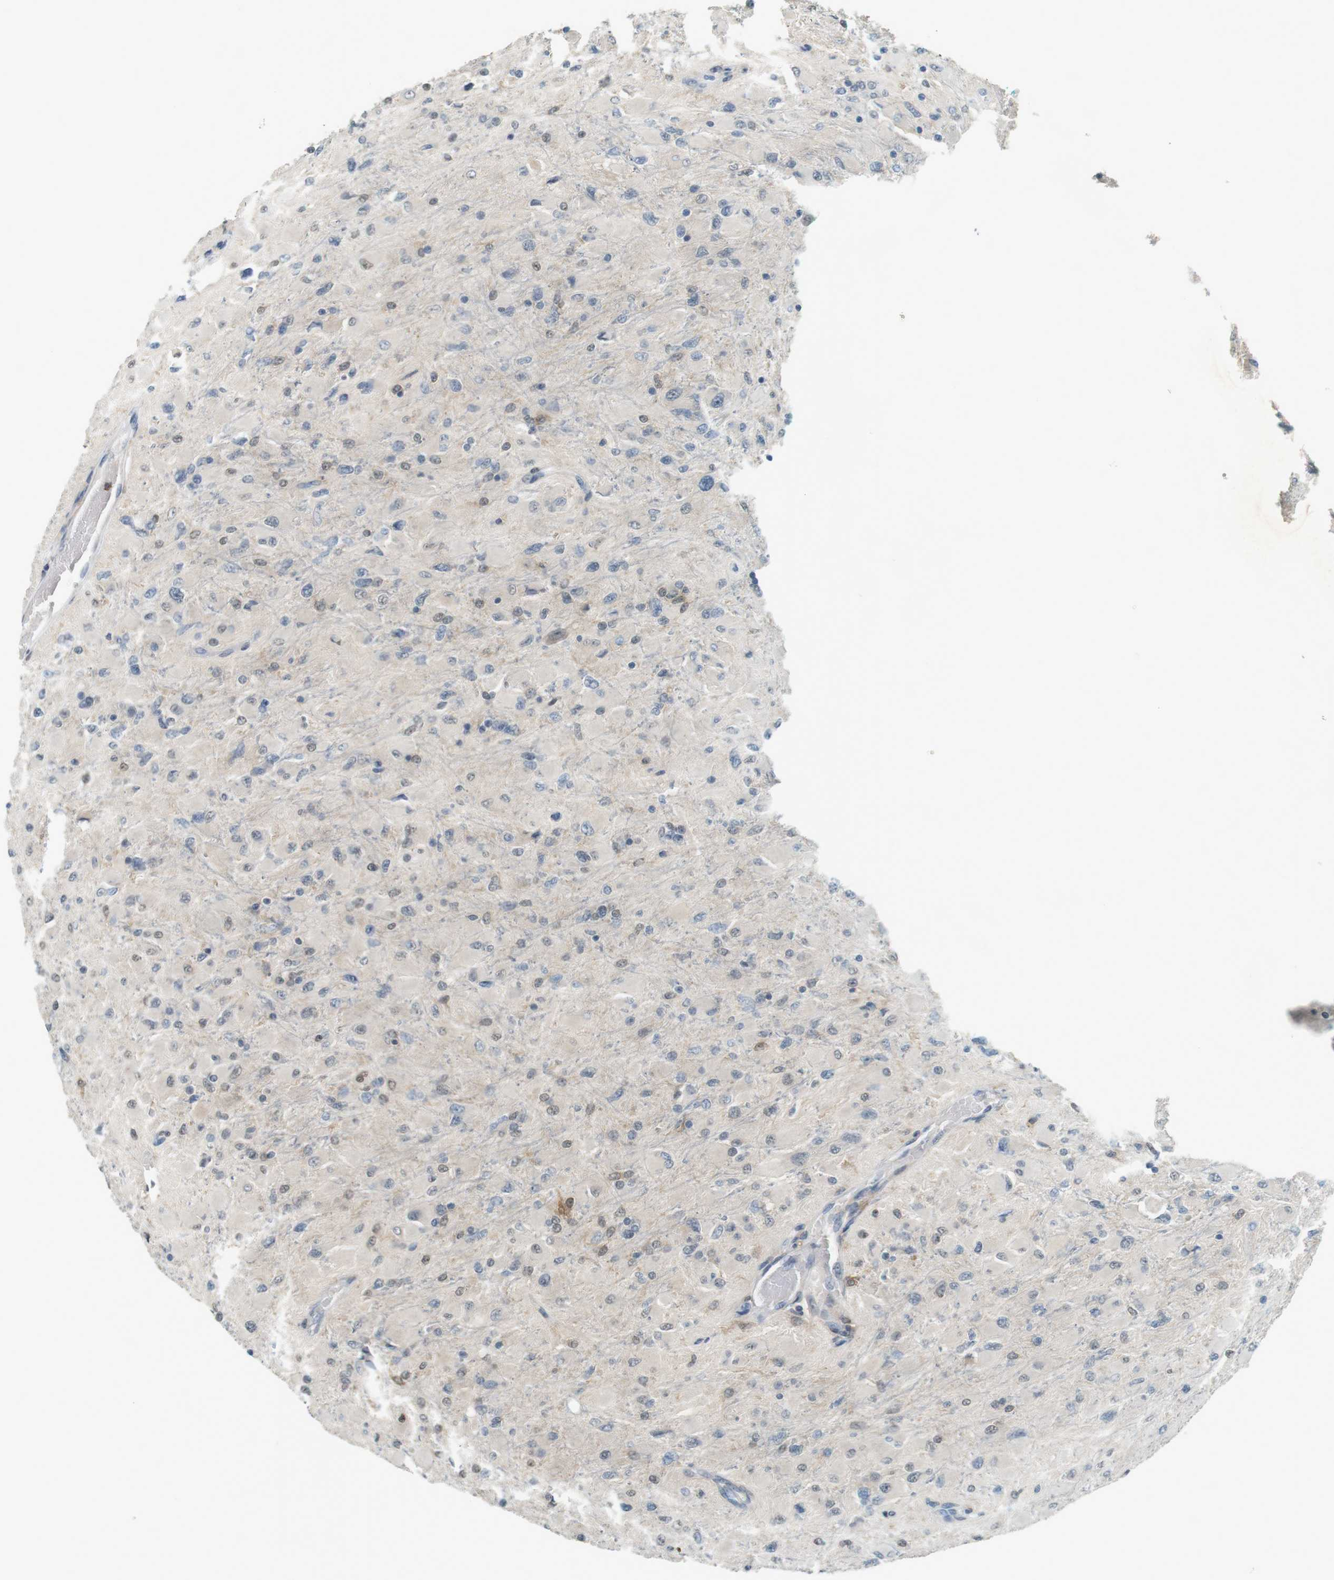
{"staining": {"intensity": "weak", "quantity": "<25%", "location": "nuclear"}, "tissue": "glioma", "cell_type": "Tumor cells", "image_type": "cancer", "snomed": [{"axis": "morphology", "description": "Glioma, malignant, High grade"}, {"axis": "topography", "description": "Cerebral cortex"}], "caption": "Immunohistochemical staining of human malignant high-grade glioma displays no significant positivity in tumor cells.", "gene": "CDK14", "patient": {"sex": "female", "age": 36}}